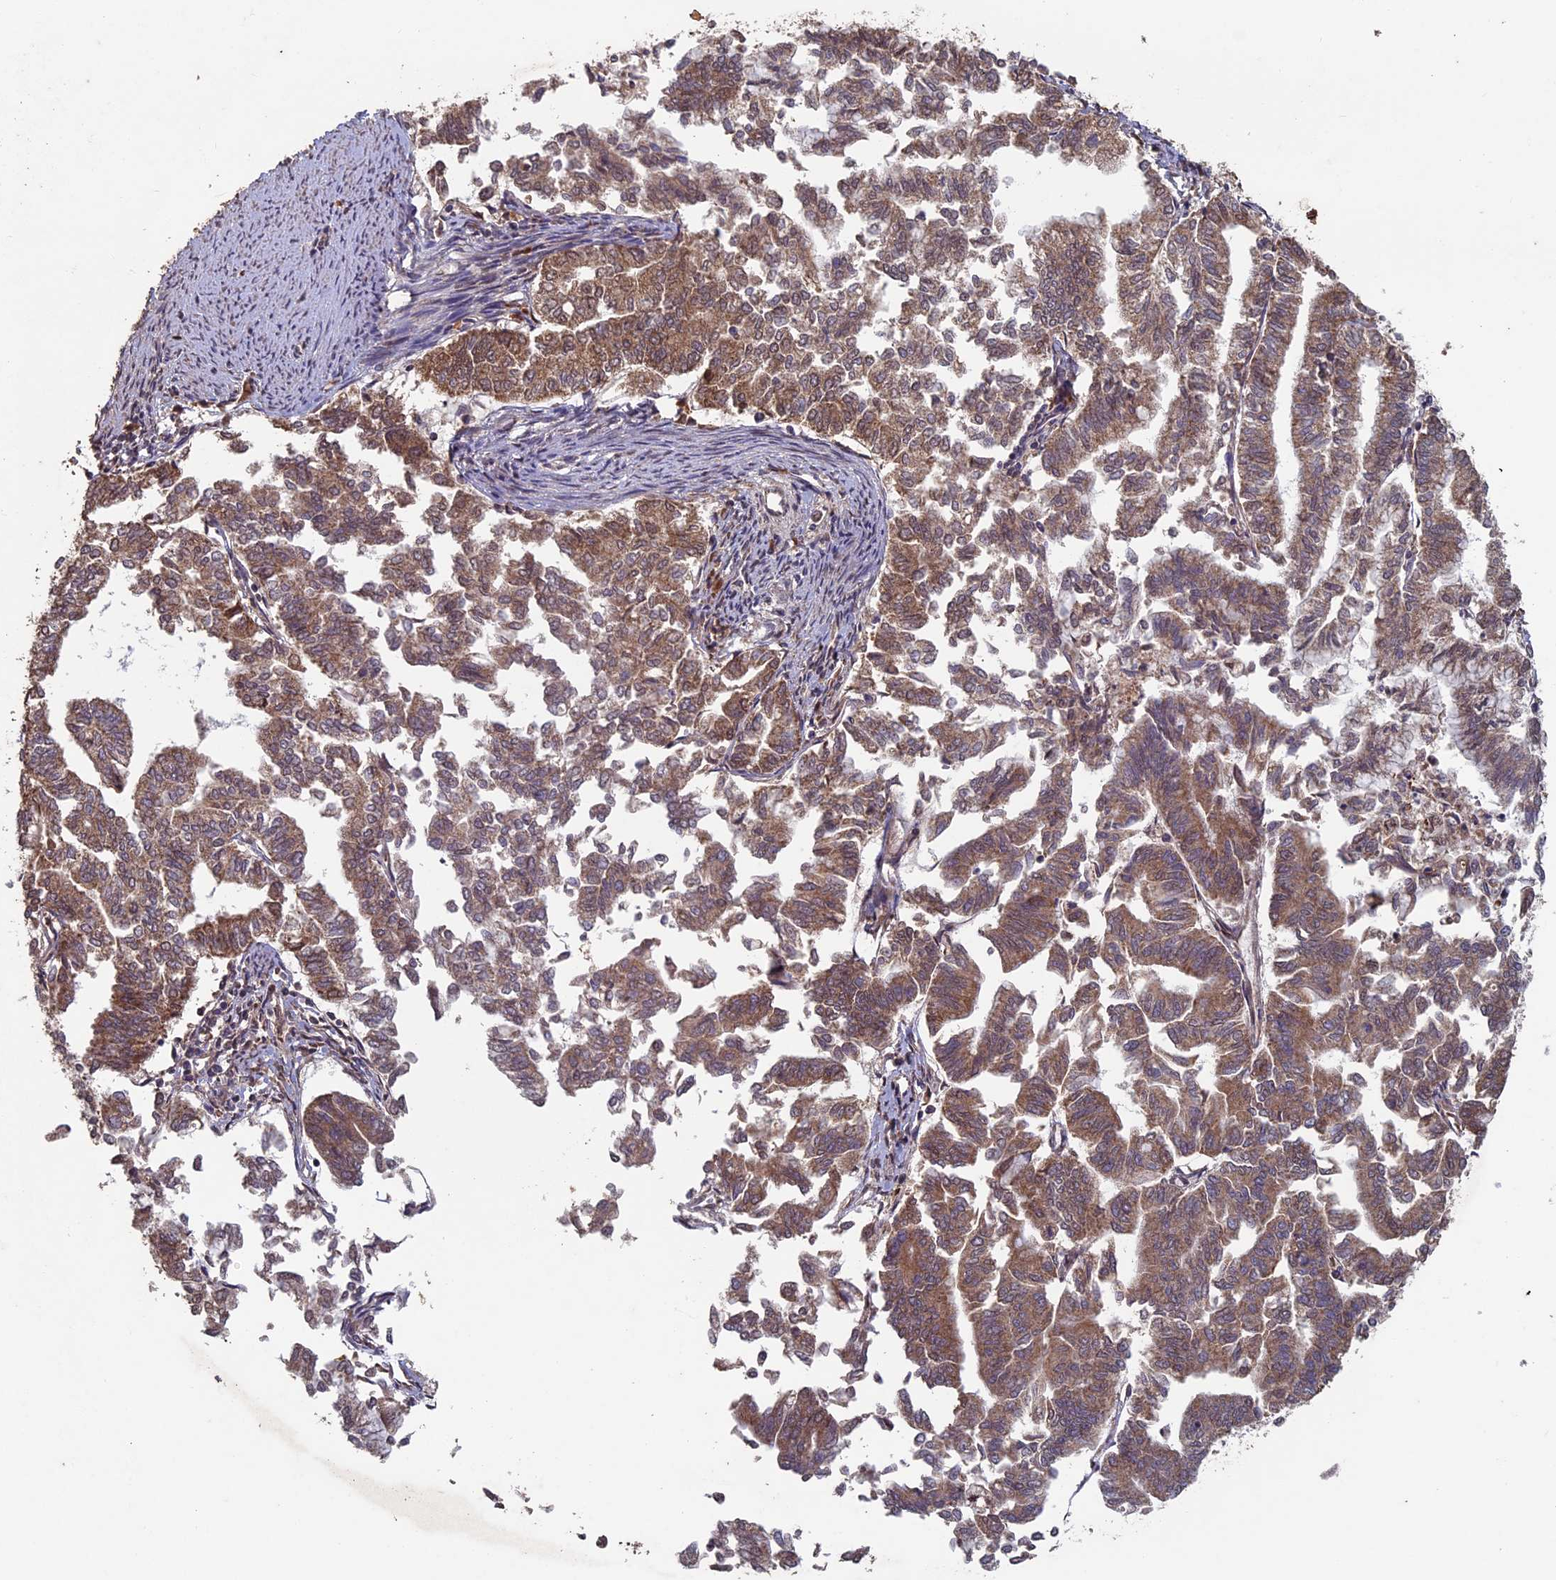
{"staining": {"intensity": "moderate", "quantity": ">75%", "location": "cytoplasmic/membranous"}, "tissue": "endometrial cancer", "cell_type": "Tumor cells", "image_type": "cancer", "snomed": [{"axis": "morphology", "description": "Adenocarcinoma, NOS"}, {"axis": "topography", "description": "Endometrium"}], "caption": "This image exhibits endometrial adenocarcinoma stained with immunohistochemistry to label a protein in brown. The cytoplasmic/membranous of tumor cells show moderate positivity for the protein. Nuclei are counter-stained blue.", "gene": "RCCD1", "patient": {"sex": "female", "age": 79}}